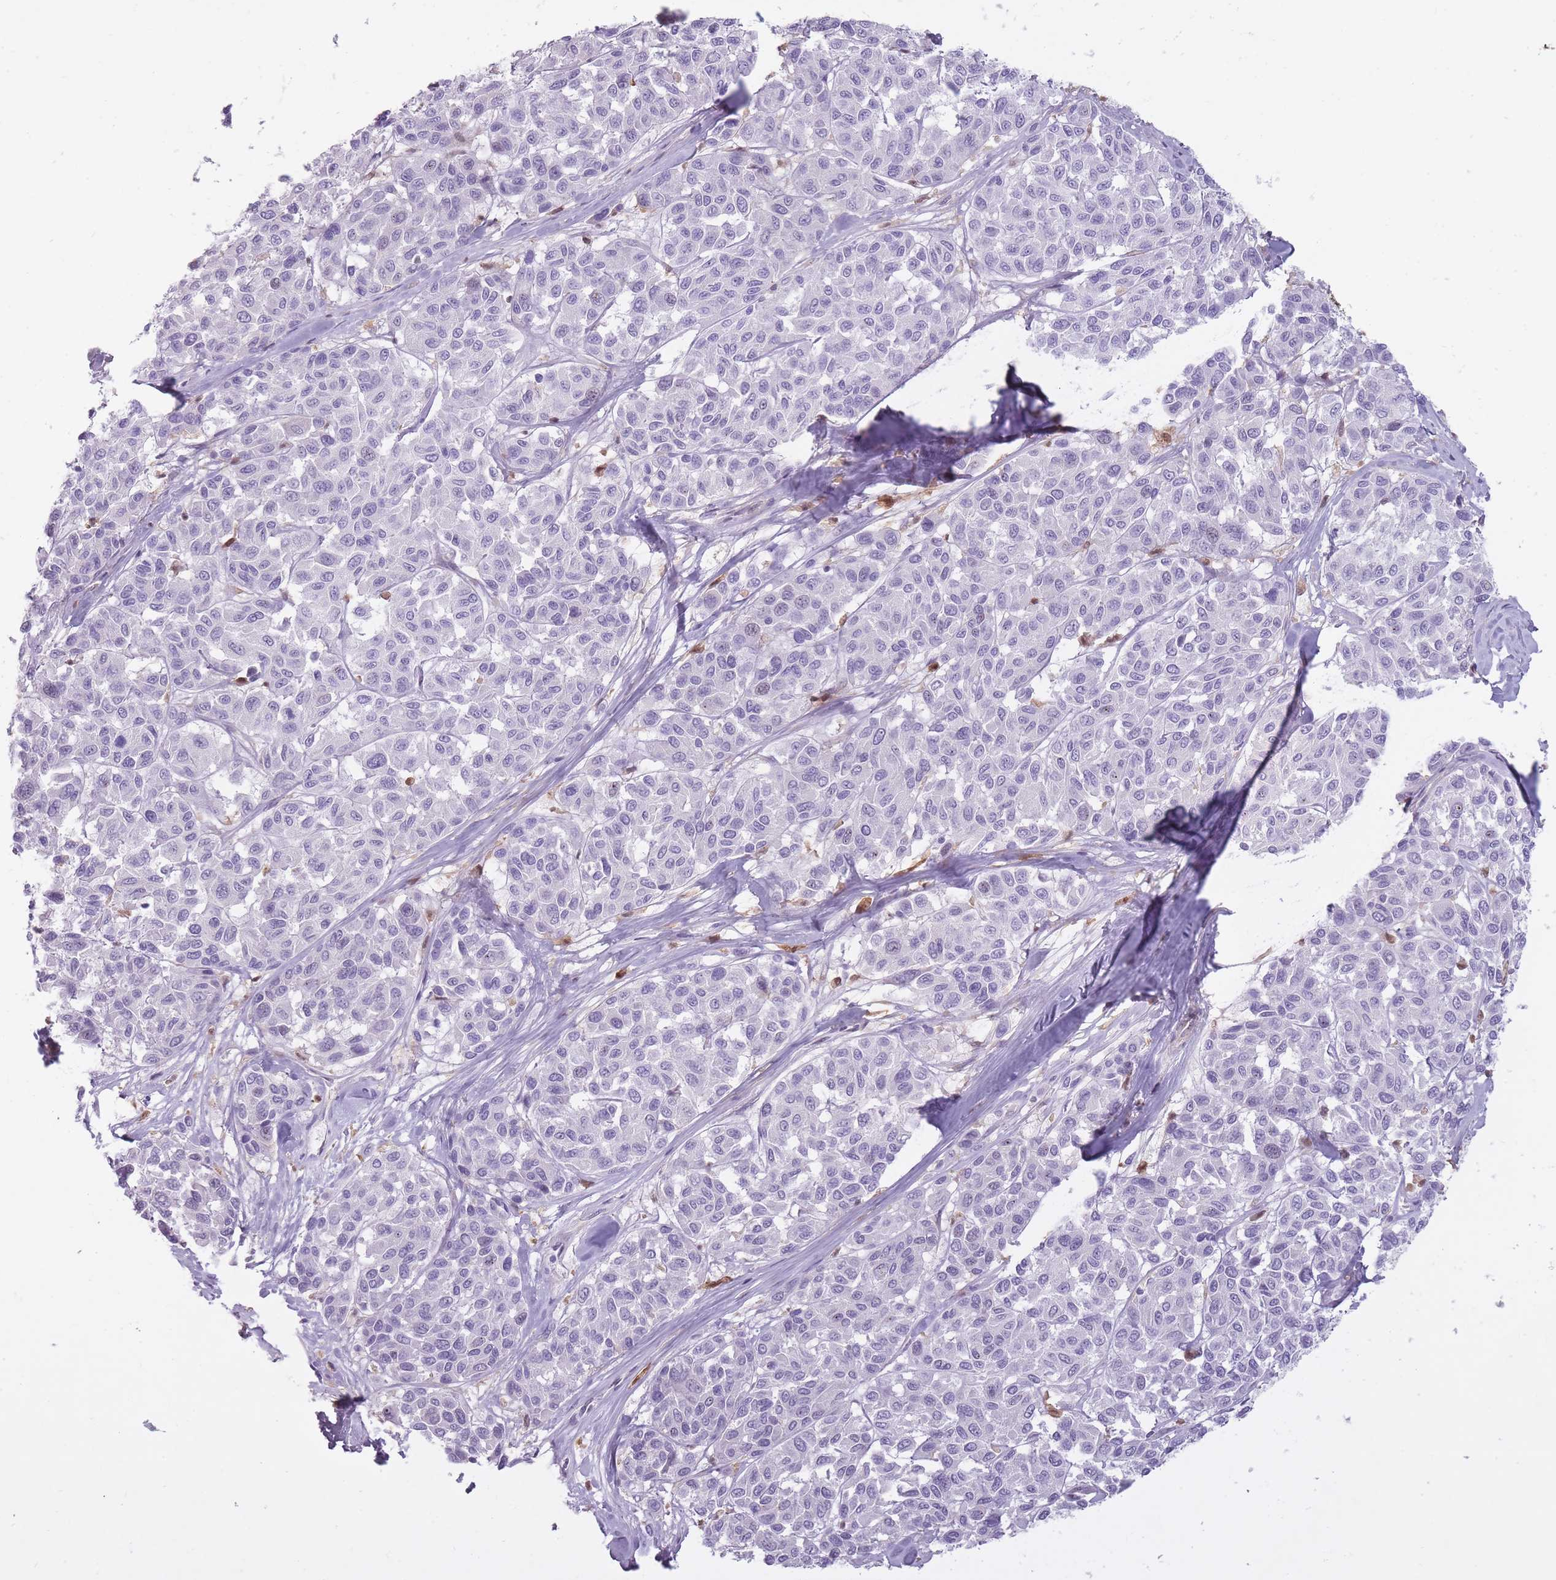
{"staining": {"intensity": "negative", "quantity": "none", "location": "none"}, "tissue": "melanoma", "cell_type": "Tumor cells", "image_type": "cancer", "snomed": [{"axis": "morphology", "description": "Malignant melanoma, NOS"}, {"axis": "topography", "description": "Skin"}], "caption": "The IHC micrograph has no significant staining in tumor cells of malignant melanoma tissue.", "gene": "LGALS9", "patient": {"sex": "female", "age": 66}}